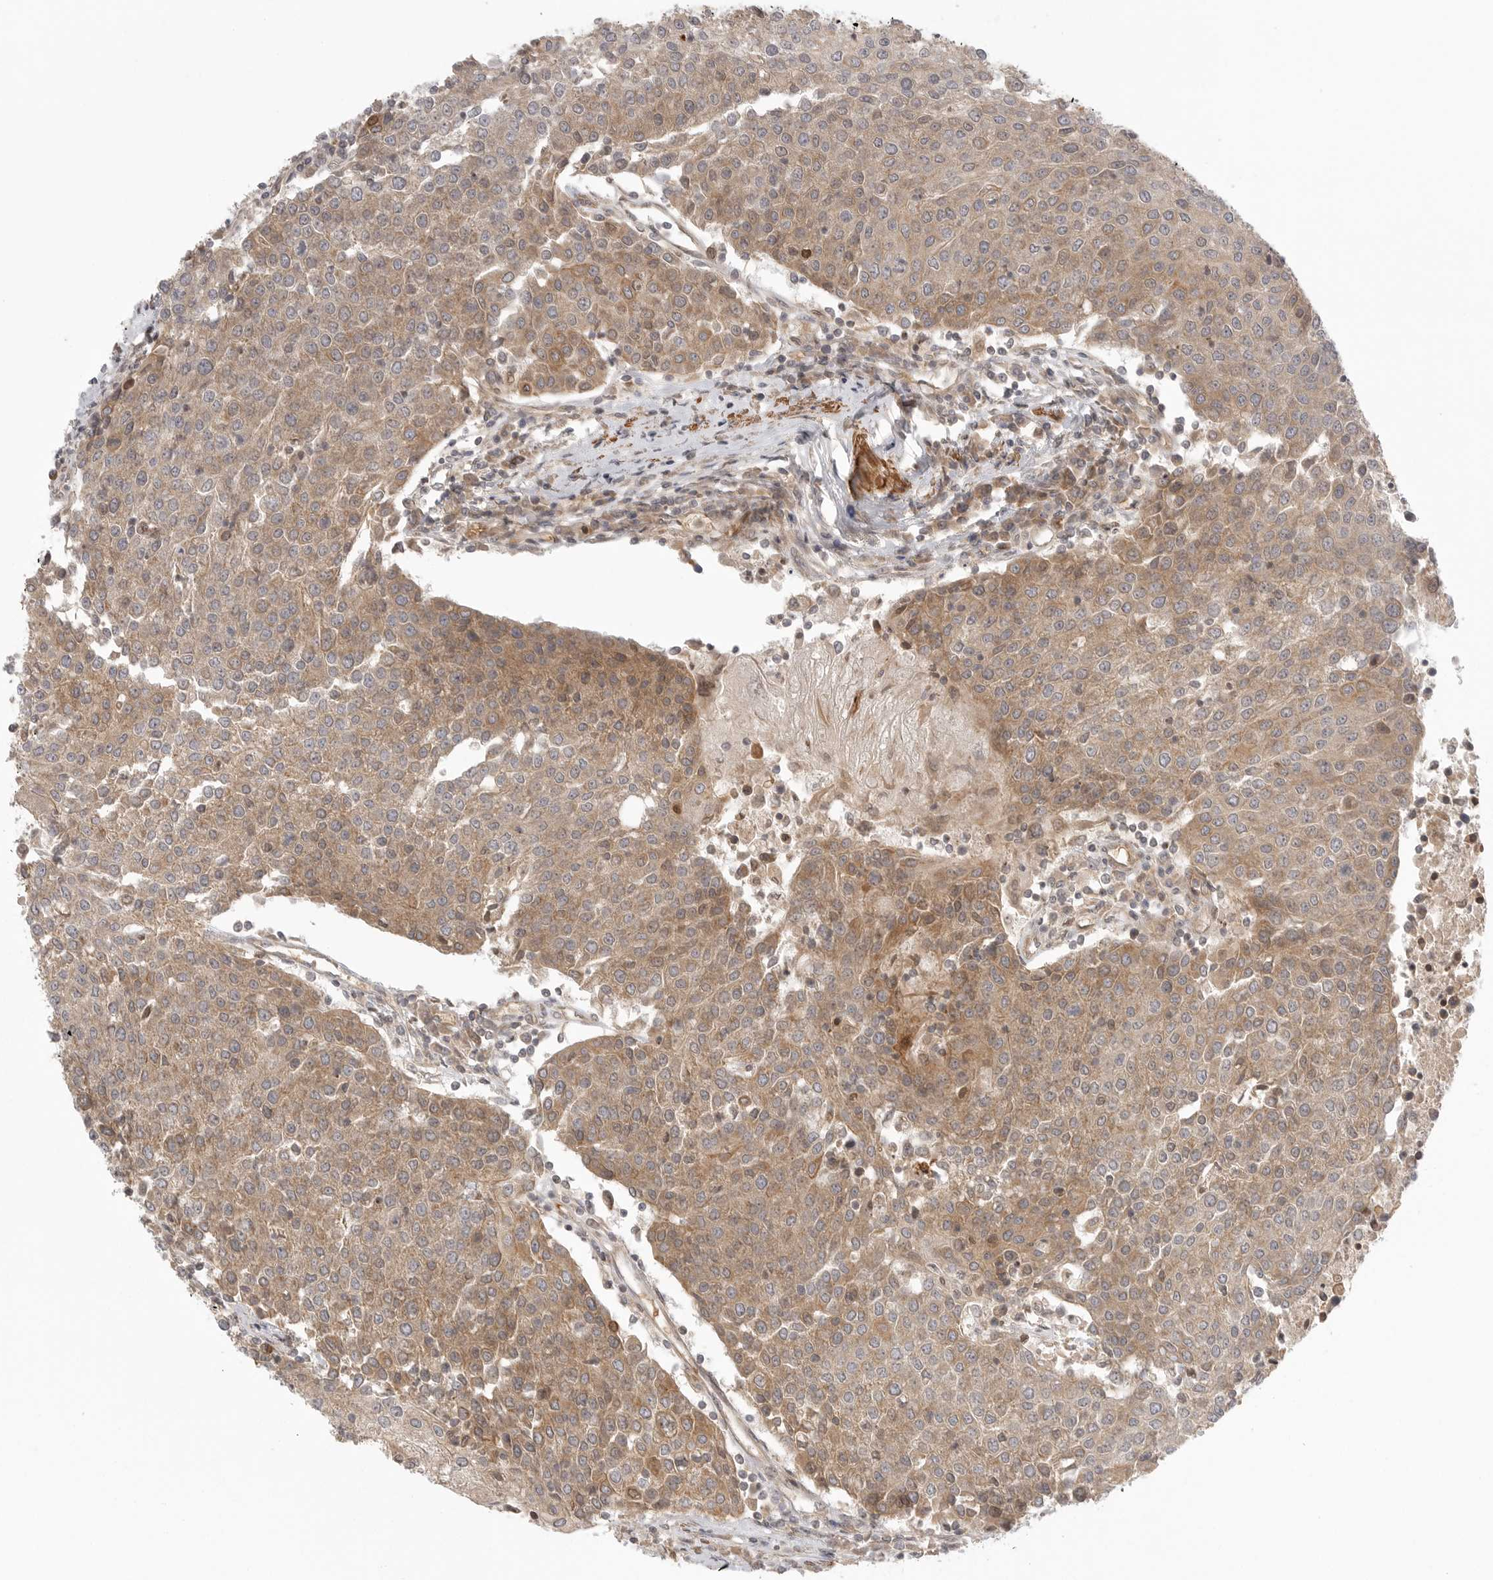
{"staining": {"intensity": "moderate", "quantity": ">75%", "location": "cytoplasmic/membranous"}, "tissue": "urothelial cancer", "cell_type": "Tumor cells", "image_type": "cancer", "snomed": [{"axis": "morphology", "description": "Urothelial carcinoma, High grade"}, {"axis": "topography", "description": "Urinary bladder"}], "caption": "Immunohistochemical staining of human urothelial cancer exhibits moderate cytoplasmic/membranous protein expression in about >75% of tumor cells.", "gene": "CCPG1", "patient": {"sex": "female", "age": 85}}